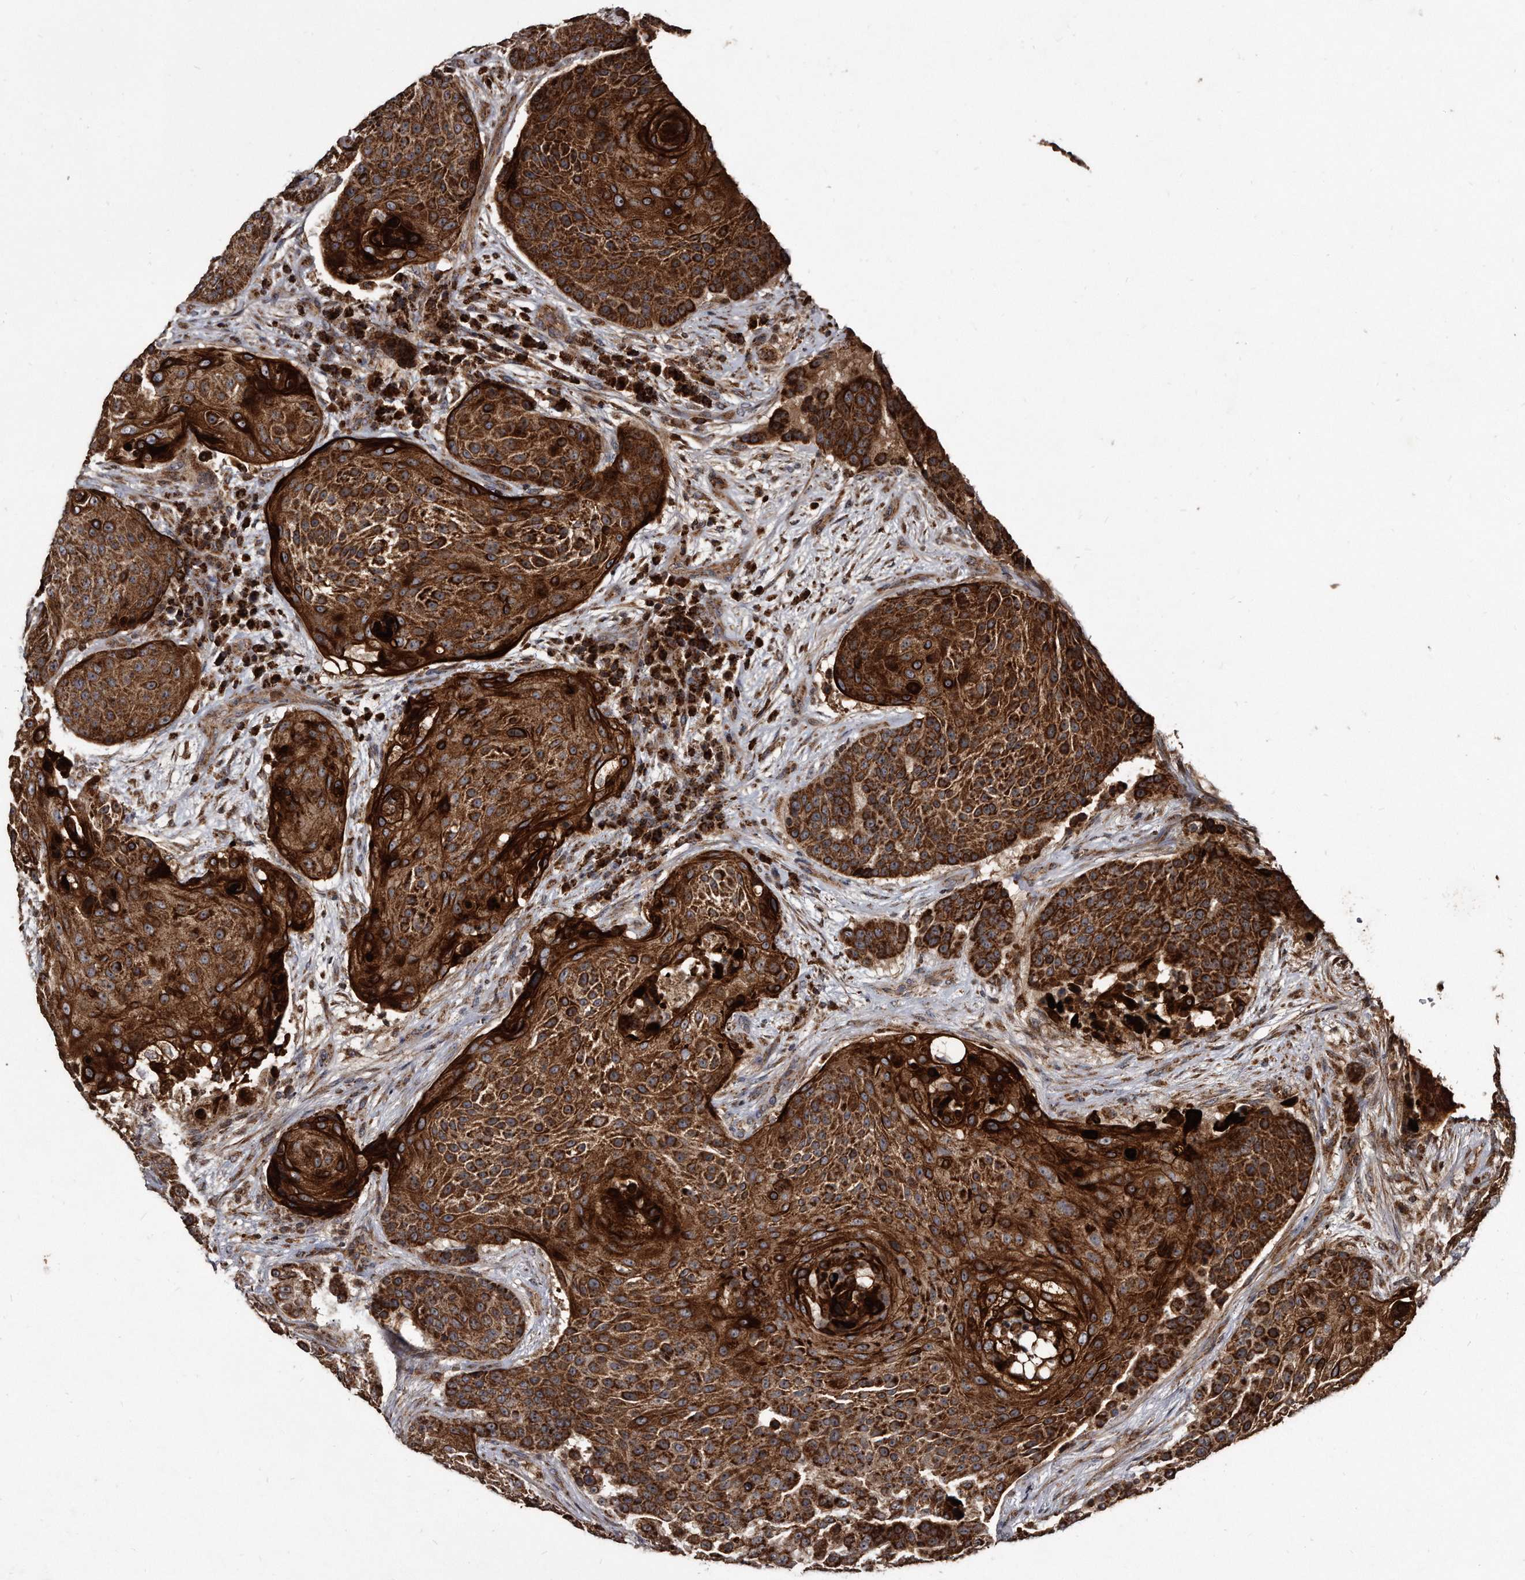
{"staining": {"intensity": "strong", "quantity": ">75%", "location": "cytoplasmic/membranous"}, "tissue": "urothelial cancer", "cell_type": "Tumor cells", "image_type": "cancer", "snomed": [{"axis": "morphology", "description": "Urothelial carcinoma, High grade"}, {"axis": "topography", "description": "Urinary bladder"}], "caption": "Urothelial carcinoma (high-grade) stained with a protein marker demonstrates strong staining in tumor cells.", "gene": "FAM136A", "patient": {"sex": "female", "age": 63}}